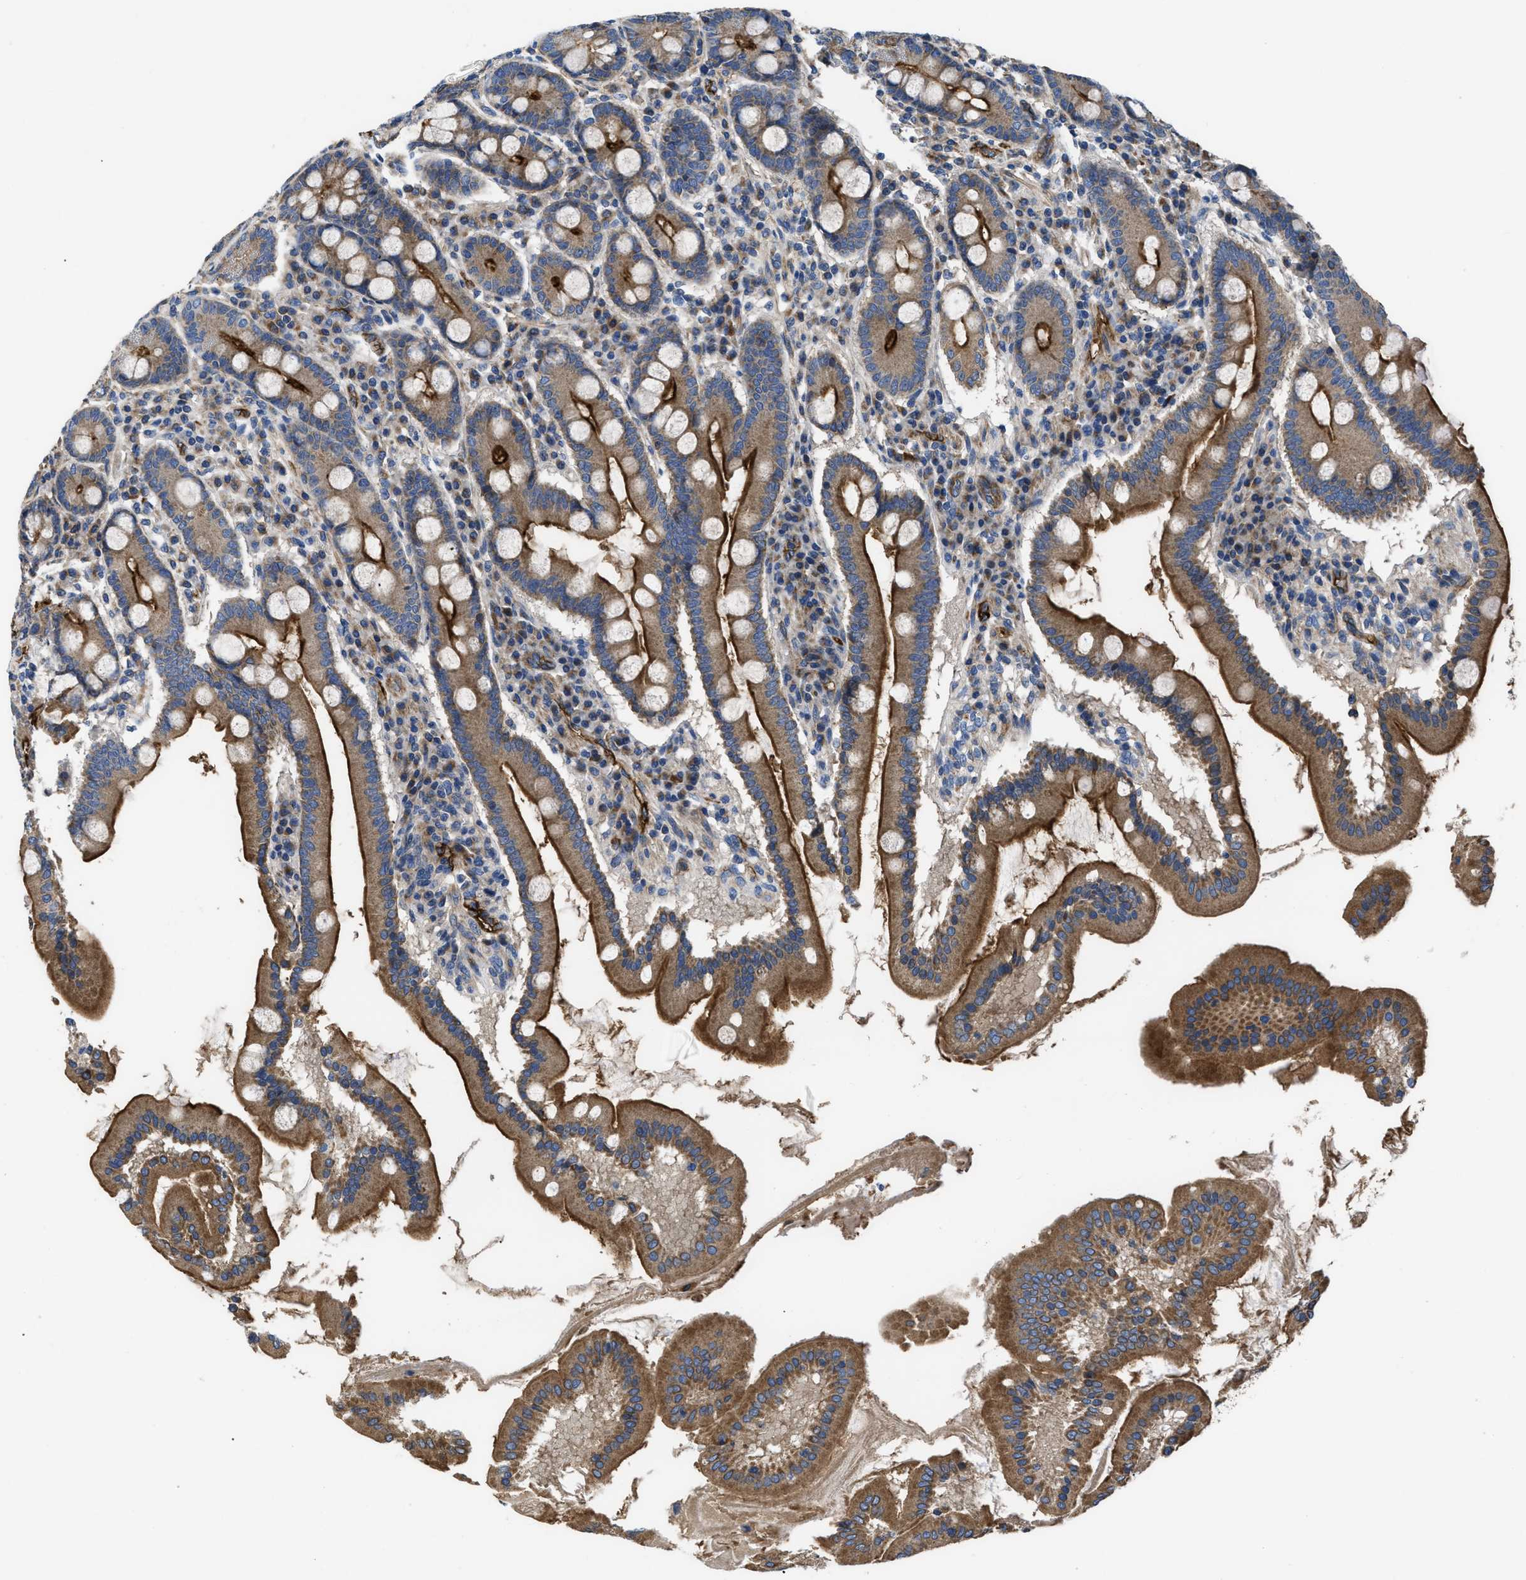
{"staining": {"intensity": "strong", "quantity": "25%-75%", "location": "cytoplasmic/membranous"}, "tissue": "duodenum", "cell_type": "Glandular cells", "image_type": "normal", "snomed": [{"axis": "morphology", "description": "Normal tissue, NOS"}, {"axis": "topography", "description": "Duodenum"}], "caption": "Duodenum stained for a protein (brown) reveals strong cytoplasmic/membranous positive expression in about 25%-75% of glandular cells.", "gene": "NT5E", "patient": {"sex": "male", "age": 50}}